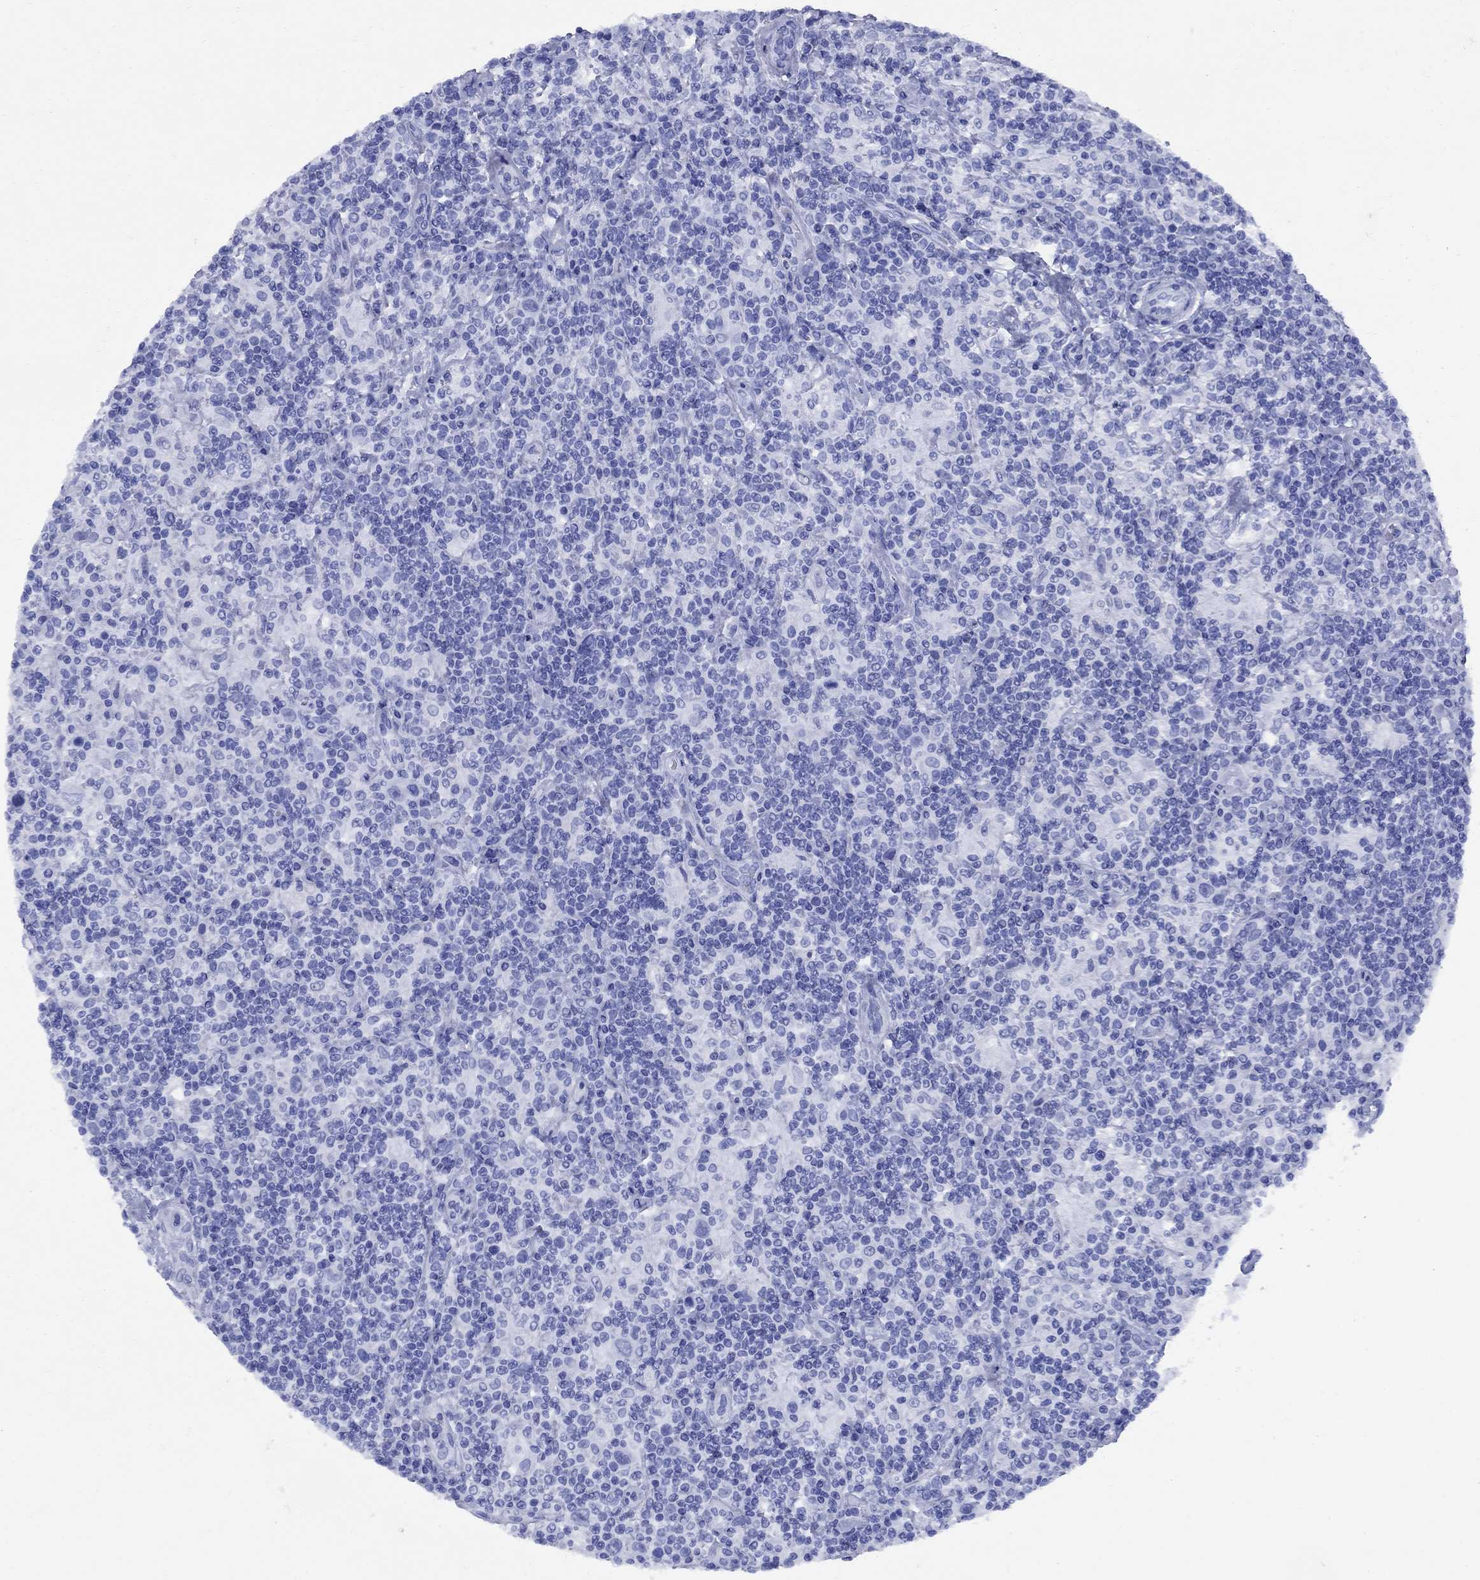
{"staining": {"intensity": "negative", "quantity": "none", "location": "none"}, "tissue": "lymphoma", "cell_type": "Tumor cells", "image_type": "cancer", "snomed": [{"axis": "morphology", "description": "Hodgkin's disease, NOS"}, {"axis": "topography", "description": "Lymph node"}], "caption": "A photomicrograph of human Hodgkin's disease is negative for staining in tumor cells.", "gene": "SMCP", "patient": {"sex": "male", "age": 70}}